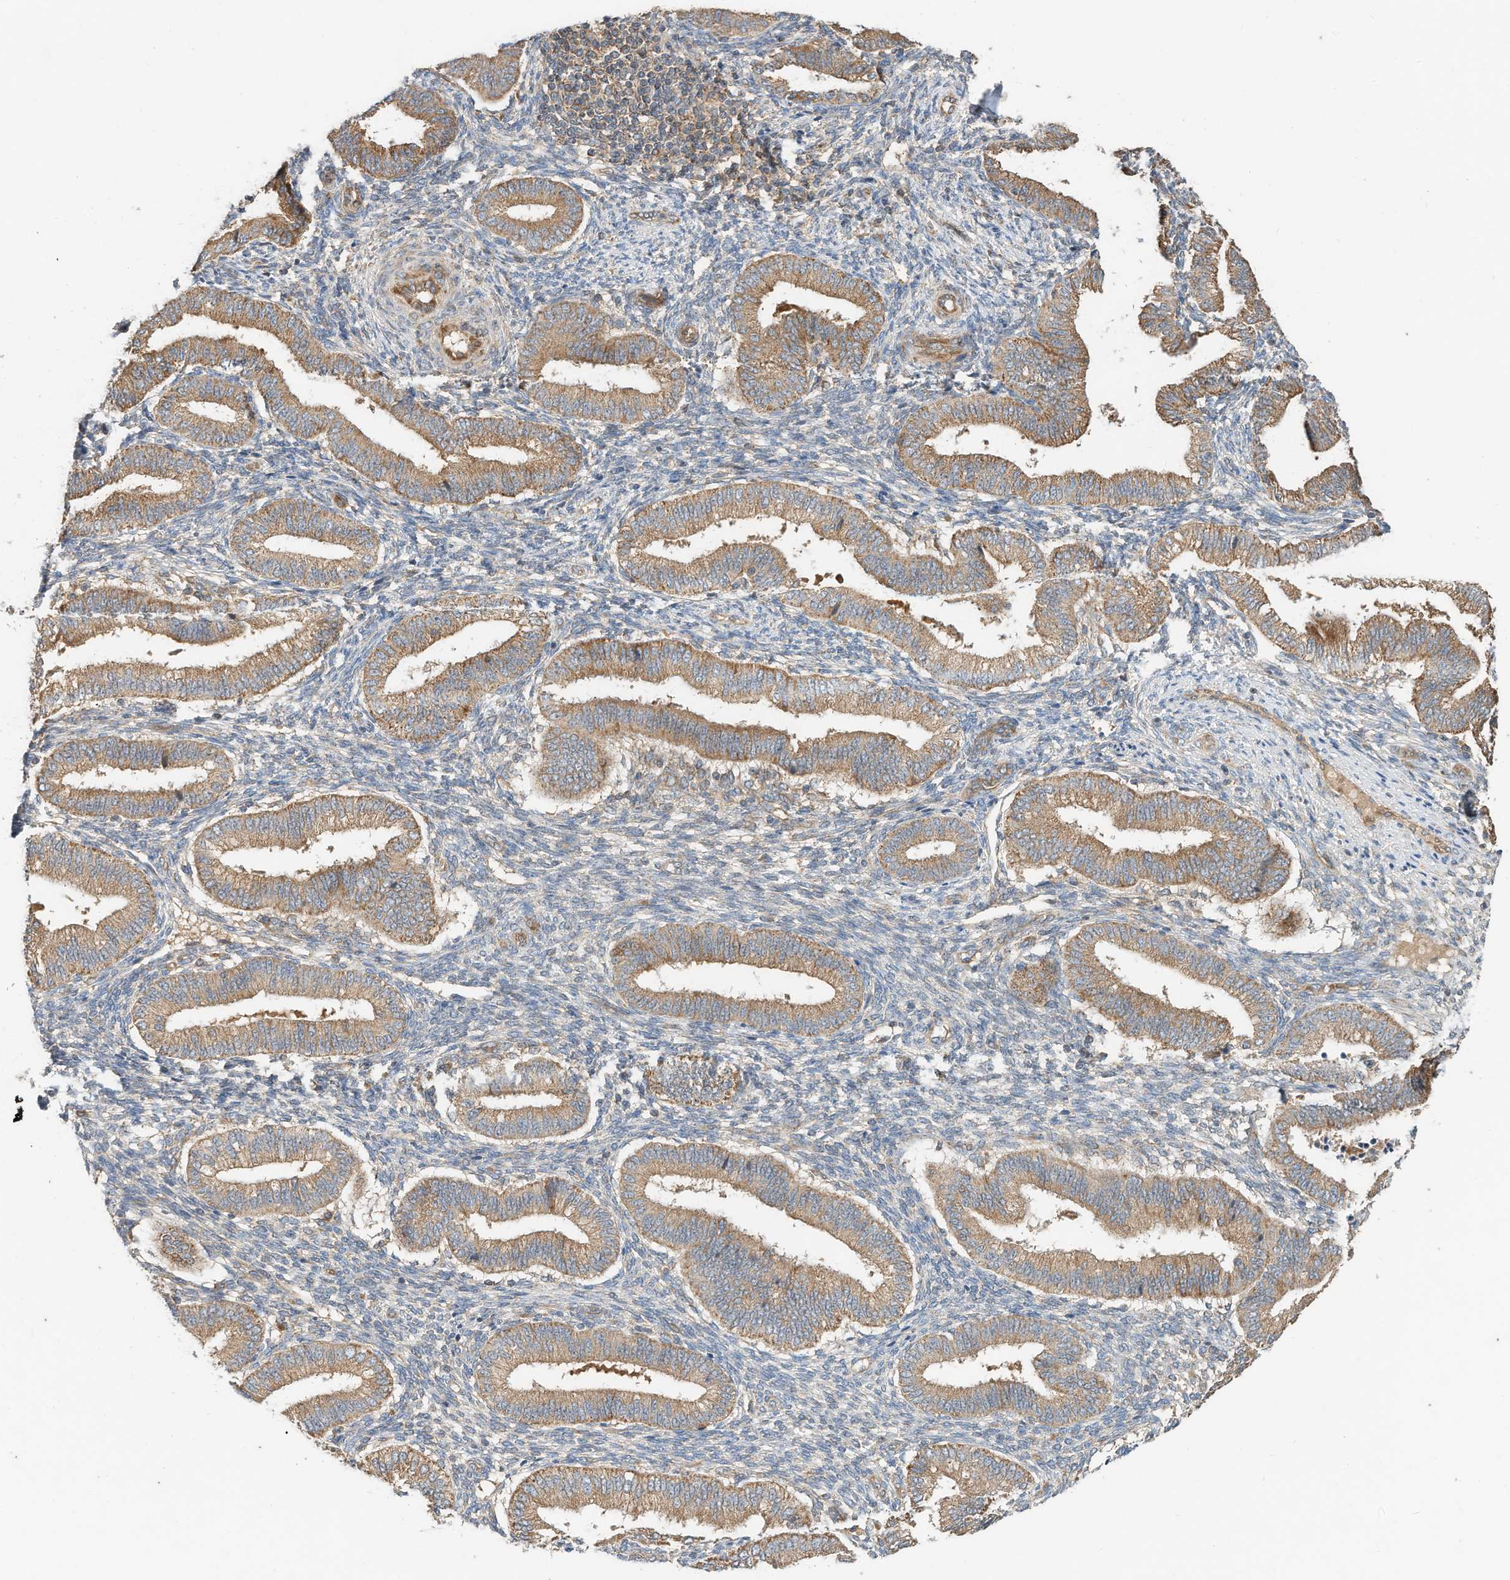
{"staining": {"intensity": "weak", "quantity": "25%-75%", "location": "cytoplasmic/membranous"}, "tissue": "endometrium", "cell_type": "Cells in endometrial stroma", "image_type": "normal", "snomed": [{"axis": "morphology", "description": "Normal tissue, NOS"}, {"axis": "topography", "description": "Endometrium"}], "caption": "Cells in endometrial stroma display low levels of weak cytoplasmic/membranous expression in approximately 25%-75% of cells in normal endometrium. (IHC, brightfield microscopy, high magnification).", "gene": "CPAMD8", "patient": {"sex": "female", "age": 39}}